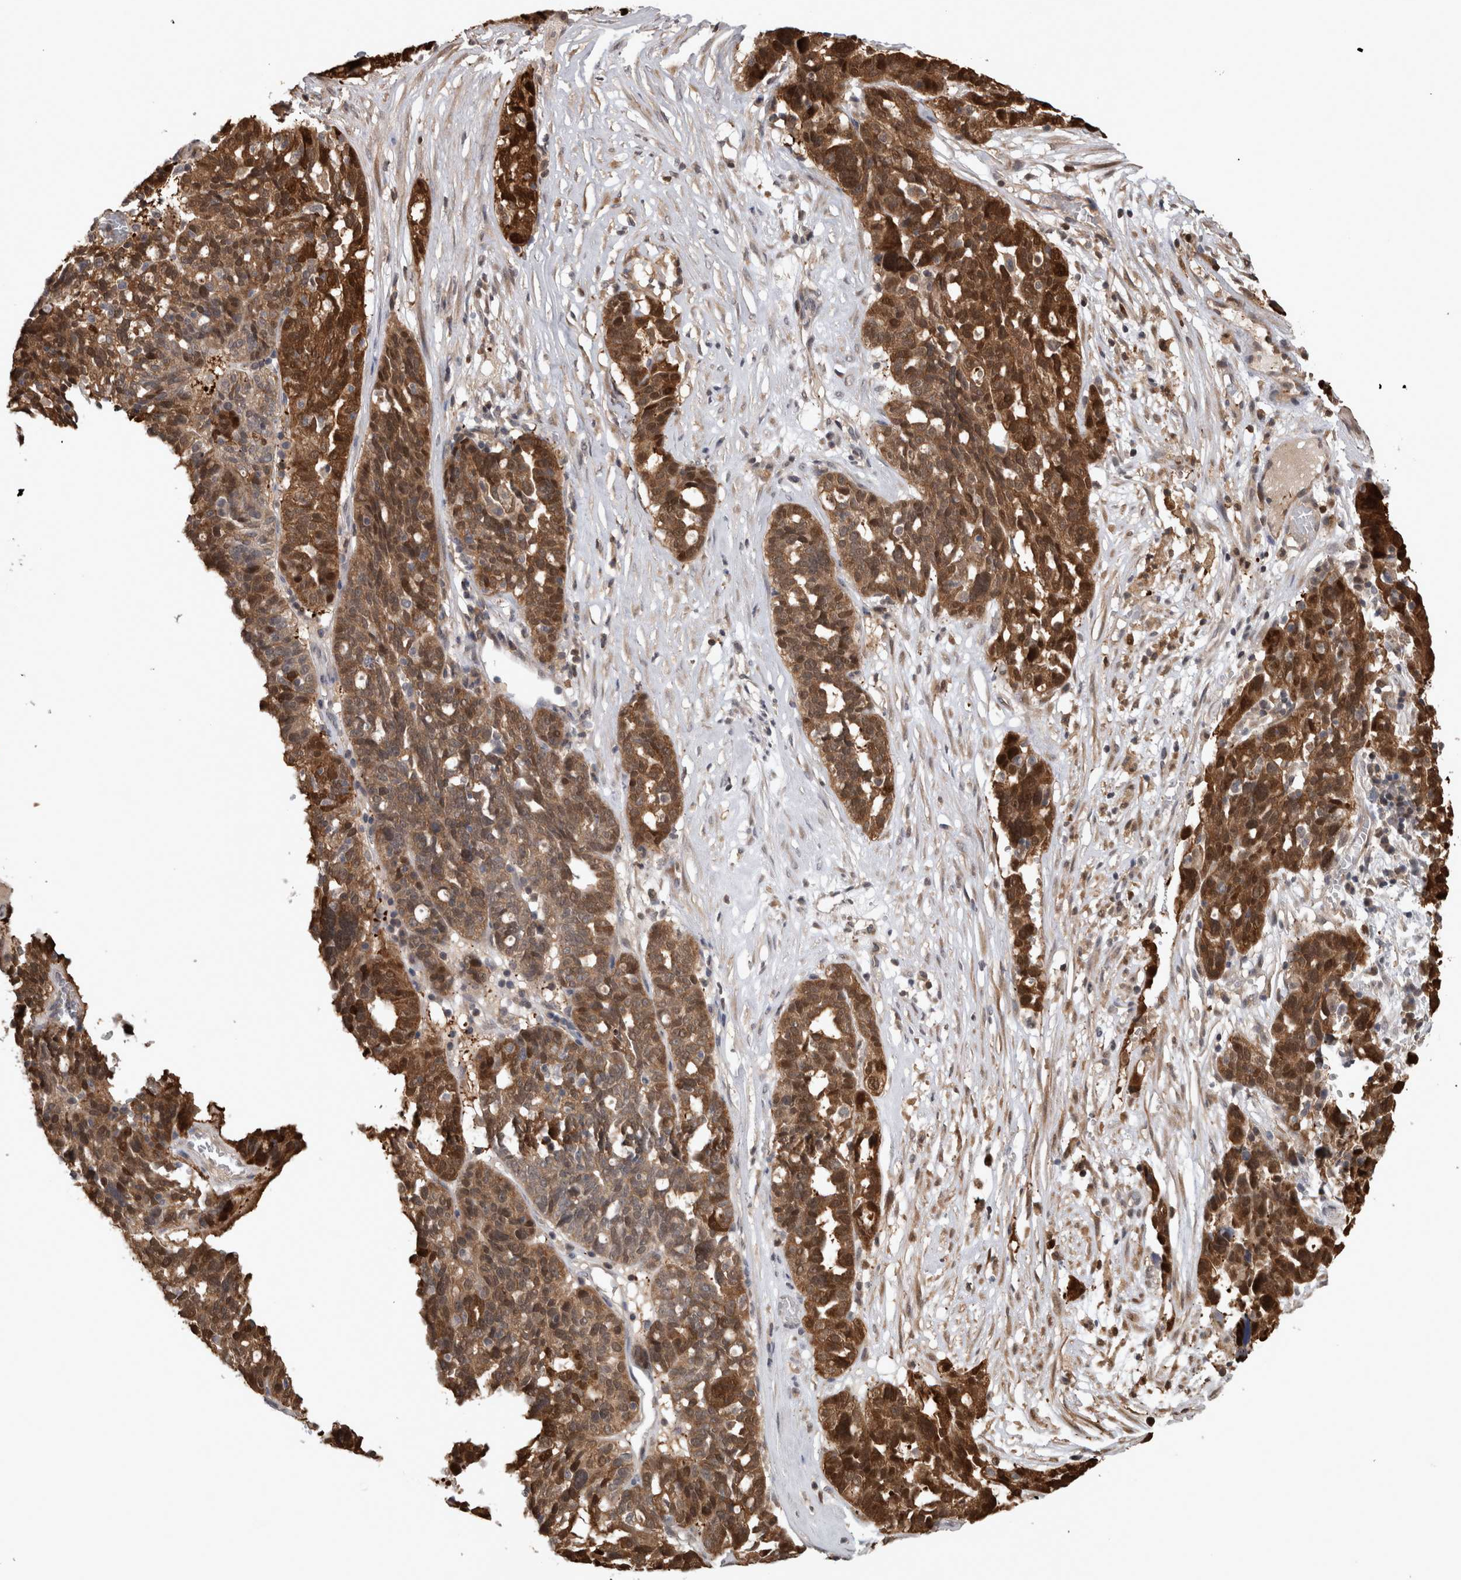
{"staining": {"intensity": "strong", "quantity": ">75%", "location": "cytoplasmic/membranous,nuclear"}, "tissue": "ovarian cancer", "cell_type": "Tumor cells", "image_type": "cancer", "snomed": [{"axis": "morphology", "description": "Cystadenocarcinoma, serous, NOS"}, {"axis": "topography", "description": "Ovary"}], "caption": "Immunohistochemistry (IHC) (DAB (3,3'-diaminobenzidine)) staining of human ovarian serous cystadenocarcinoma exhibits strong cytoplasmic/membranous and nuclear protein positivity in about >75% of tumor cells.", "gene": "USH1G", "patient": {"sex": "female", "age": 59}}